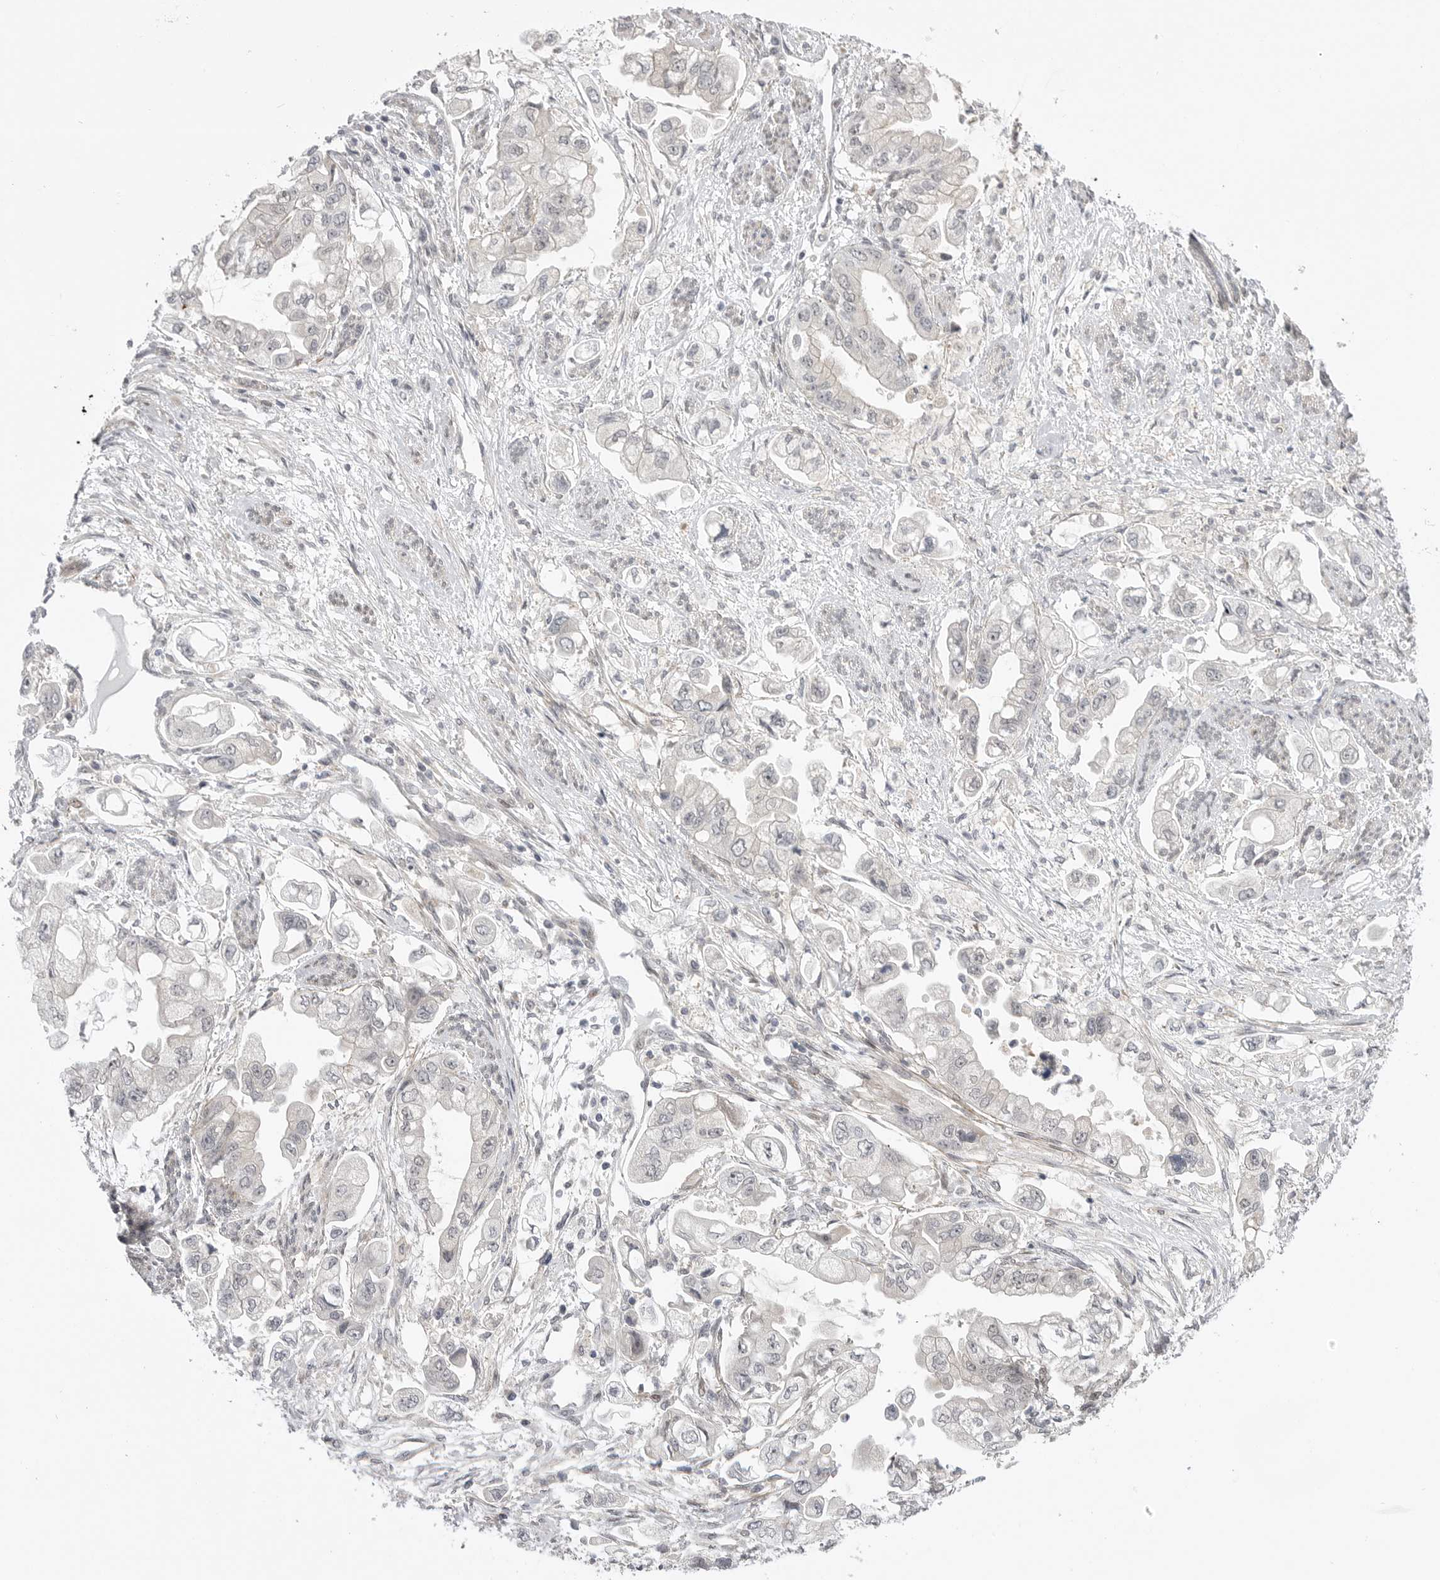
{"staining": {"intensity": "negative", "quantity": "none", "location": "none"}, "tissue": "stomach cancer", "cell_type": "Tumor cells", "image_type": "cancer", "snomed": [{"axis": "morphology", "description": "Adenocarcinoma, NOS"}, {"axis": "topography", "description": "Stomach"}], "caption": "Tumor cells are negative for brown protein staining in stomach cancer. (DAB (3,3'-diaminobenzidine) immunohistochemistry, high magnification).", "gene": "GGT6", "patient": {"sex": "male", "age": 62}}